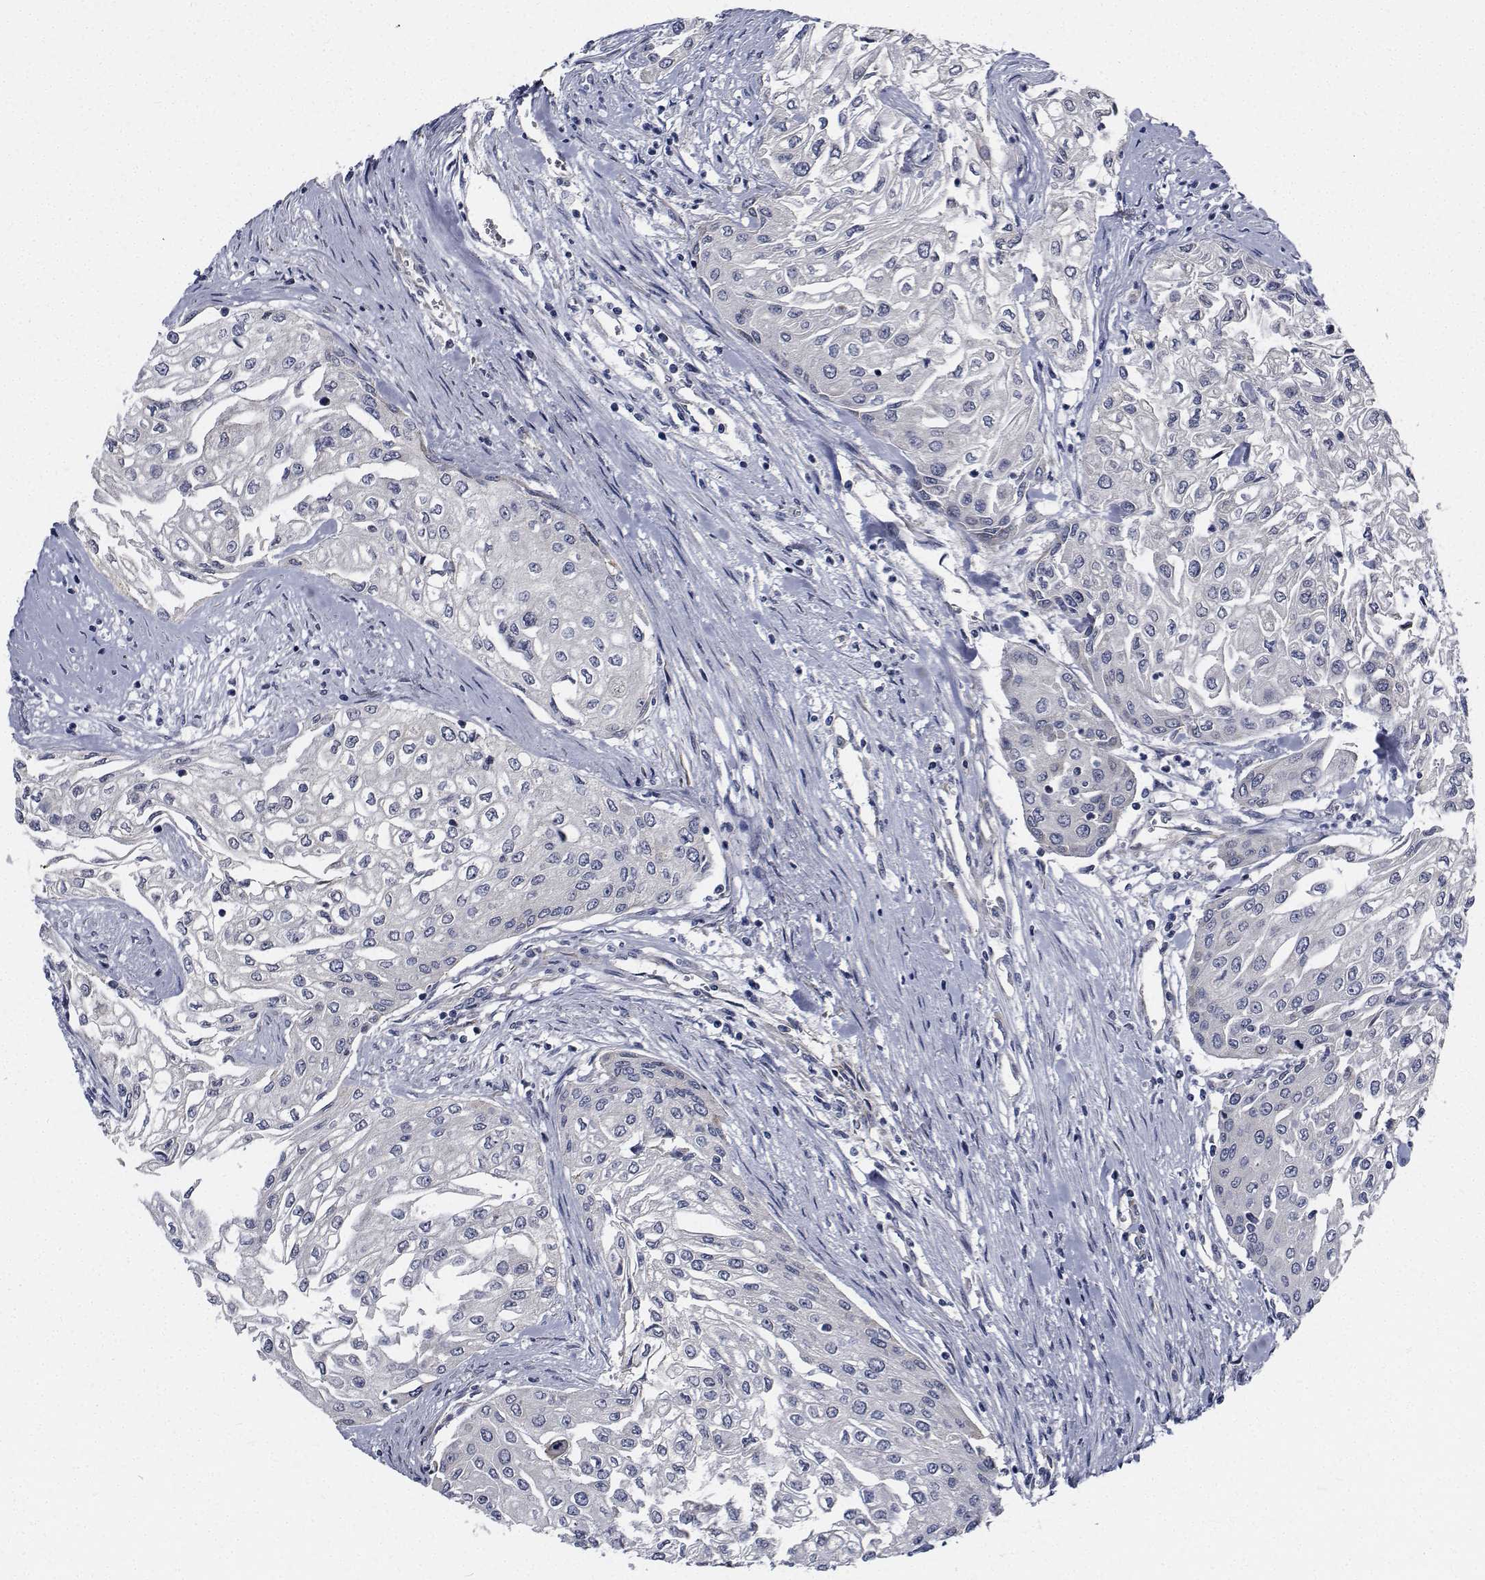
{"staining": {"intensity": "negative", "quantity": "none", "location": "none"}, "tissue": "urothelial cancer", "cell_type": "Tumor cells", "image_type": "cancer", "snomed": [{"axis": "morphology", "description": "Urothelial carcinoma, High grade"}, {"axis": "topography", "description": "Urinary bladder"}], "caption": "High power microscopy photomicrograph of an immunohistochemistry (IHC) micrograph of urothelial cancer, revealing no significant positivity in tumor cells. The staining is performed using DAB brown chromogen with nuclei counter-stained in using hematoxylin.", "gene": "TTBK1", "patient": {"sex": "male", "age": 62}}